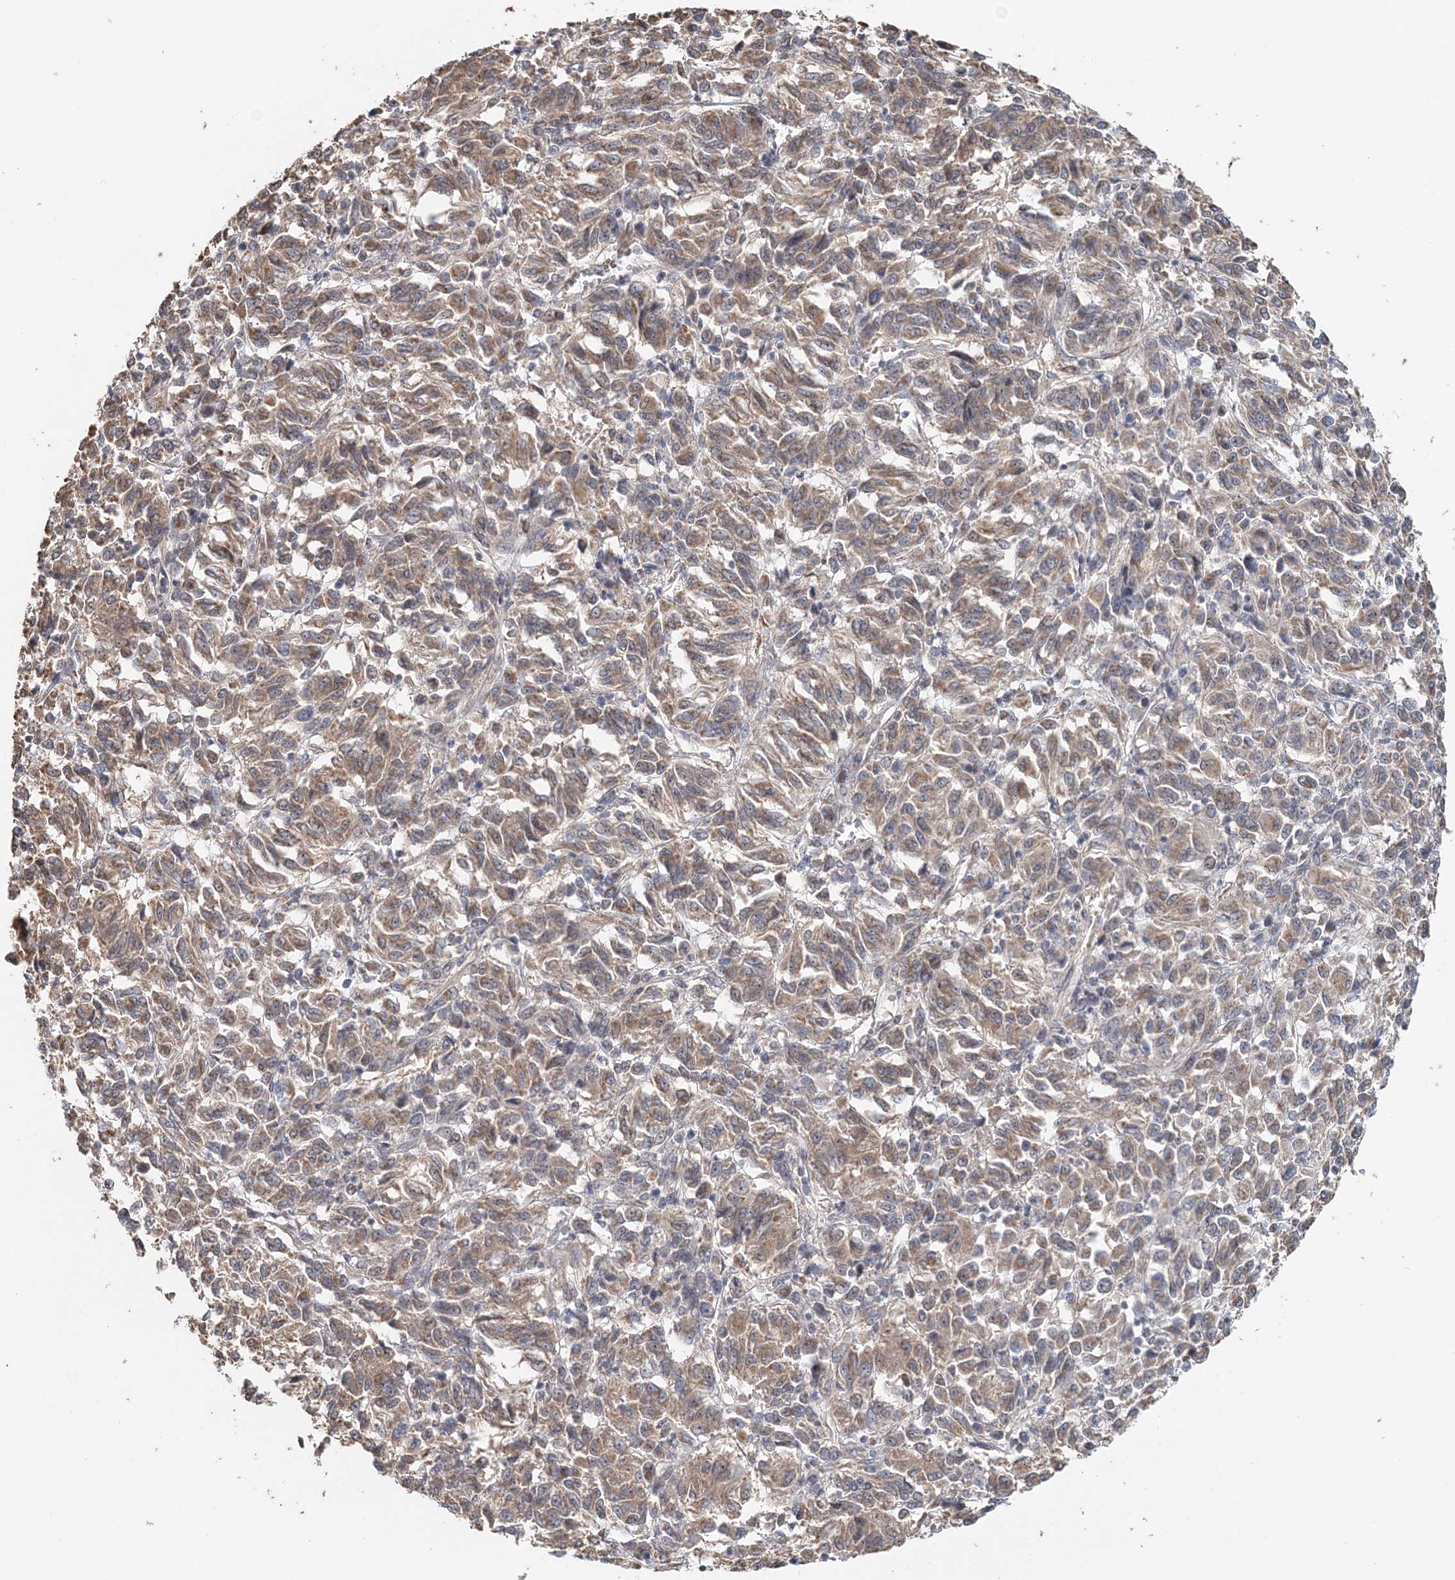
{"staining": {"intensity": "weak", "quantity": ">75%", "location": "cytoplasmic/membranous"}, "tissue": "melanoma", "cell_type": "Tumor cells", "image_type": "cancer", "snomed": [{"axis": "morphology", "description": "Malignant melanoma, Metastatic site"}, {"axis": "topography", "description": "Lung"}], "caption": "Malignant melanoma (metastatic site) stained with DAB (3,3'-diaminobenzidine) immunohistochemistry shows low levels of weak cytoplasmic/membranous staining in about >75% of tumor cells. Using DAB (brown) and hematoxylin (blue) stains, captured at high magnification using brightfield microscopy.", "gene": "FBXO38", "patient": {"sex": "male", "age": 64}}